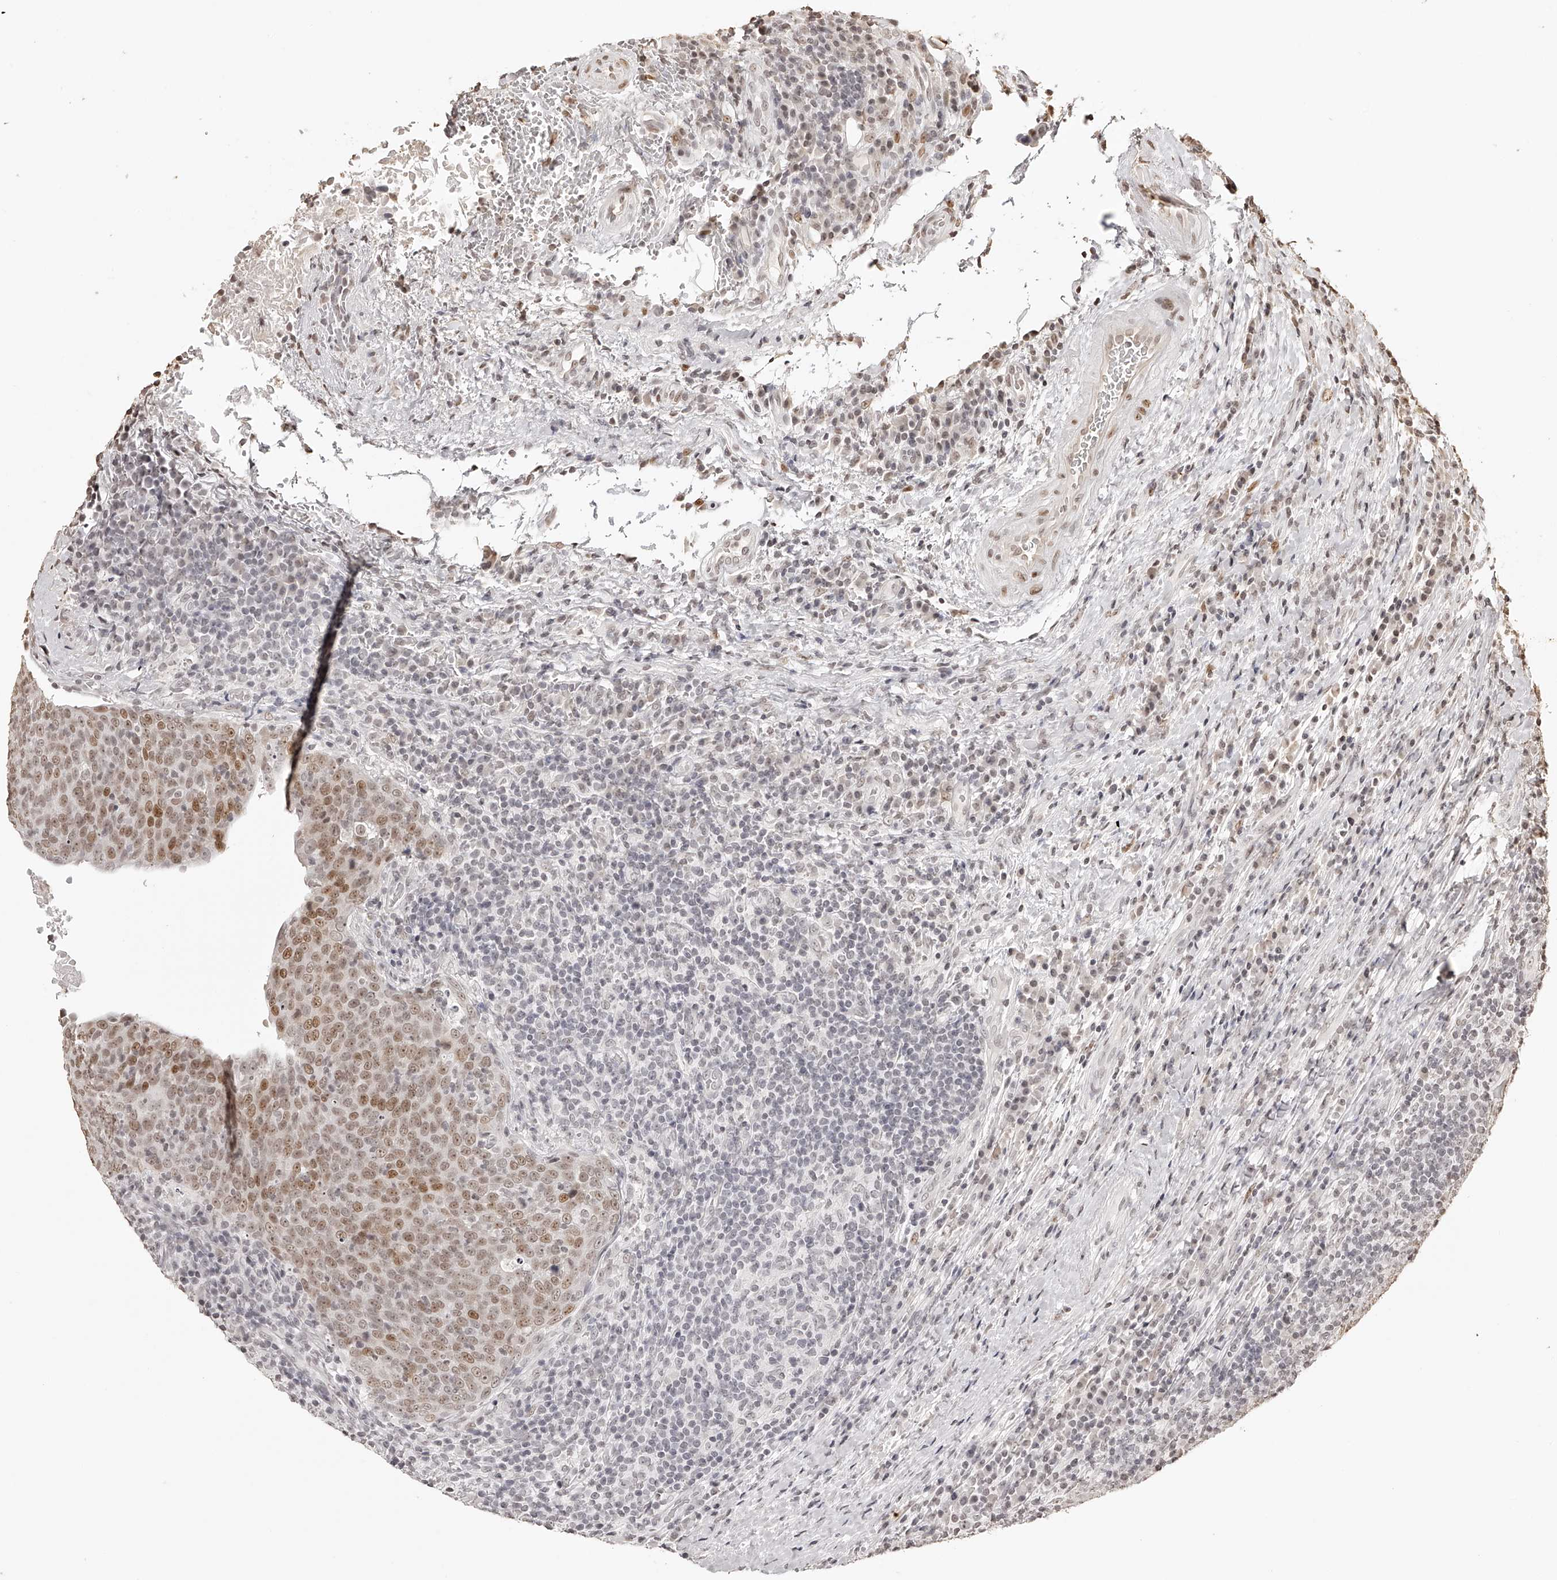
{"staining": {"intensity": "moderate", "quantity": ">75%", "location": "nuclear"}, "tissue": "head and neck cancer", "cell_type": "Tumor cells", "image_type": "cancer", "snomed": [{"axis": "morphology", "description": "Squamous cell carcinoma, NOS"}, {"axis": "morphology", "description": "Squamous cell carcinoma, metastatic, NOS"}, {"axis": "topography", "description": "Lymph node"}, {"axis": "topography", "description": "Head-Neck"}], "caption": "A photomicrograph of human head and neck cancer stained for a protein displays moderate nuclear brown staining in tumor cells.", "gene": "ZNF503", "patient": {"sex": "male", "age": 62}}